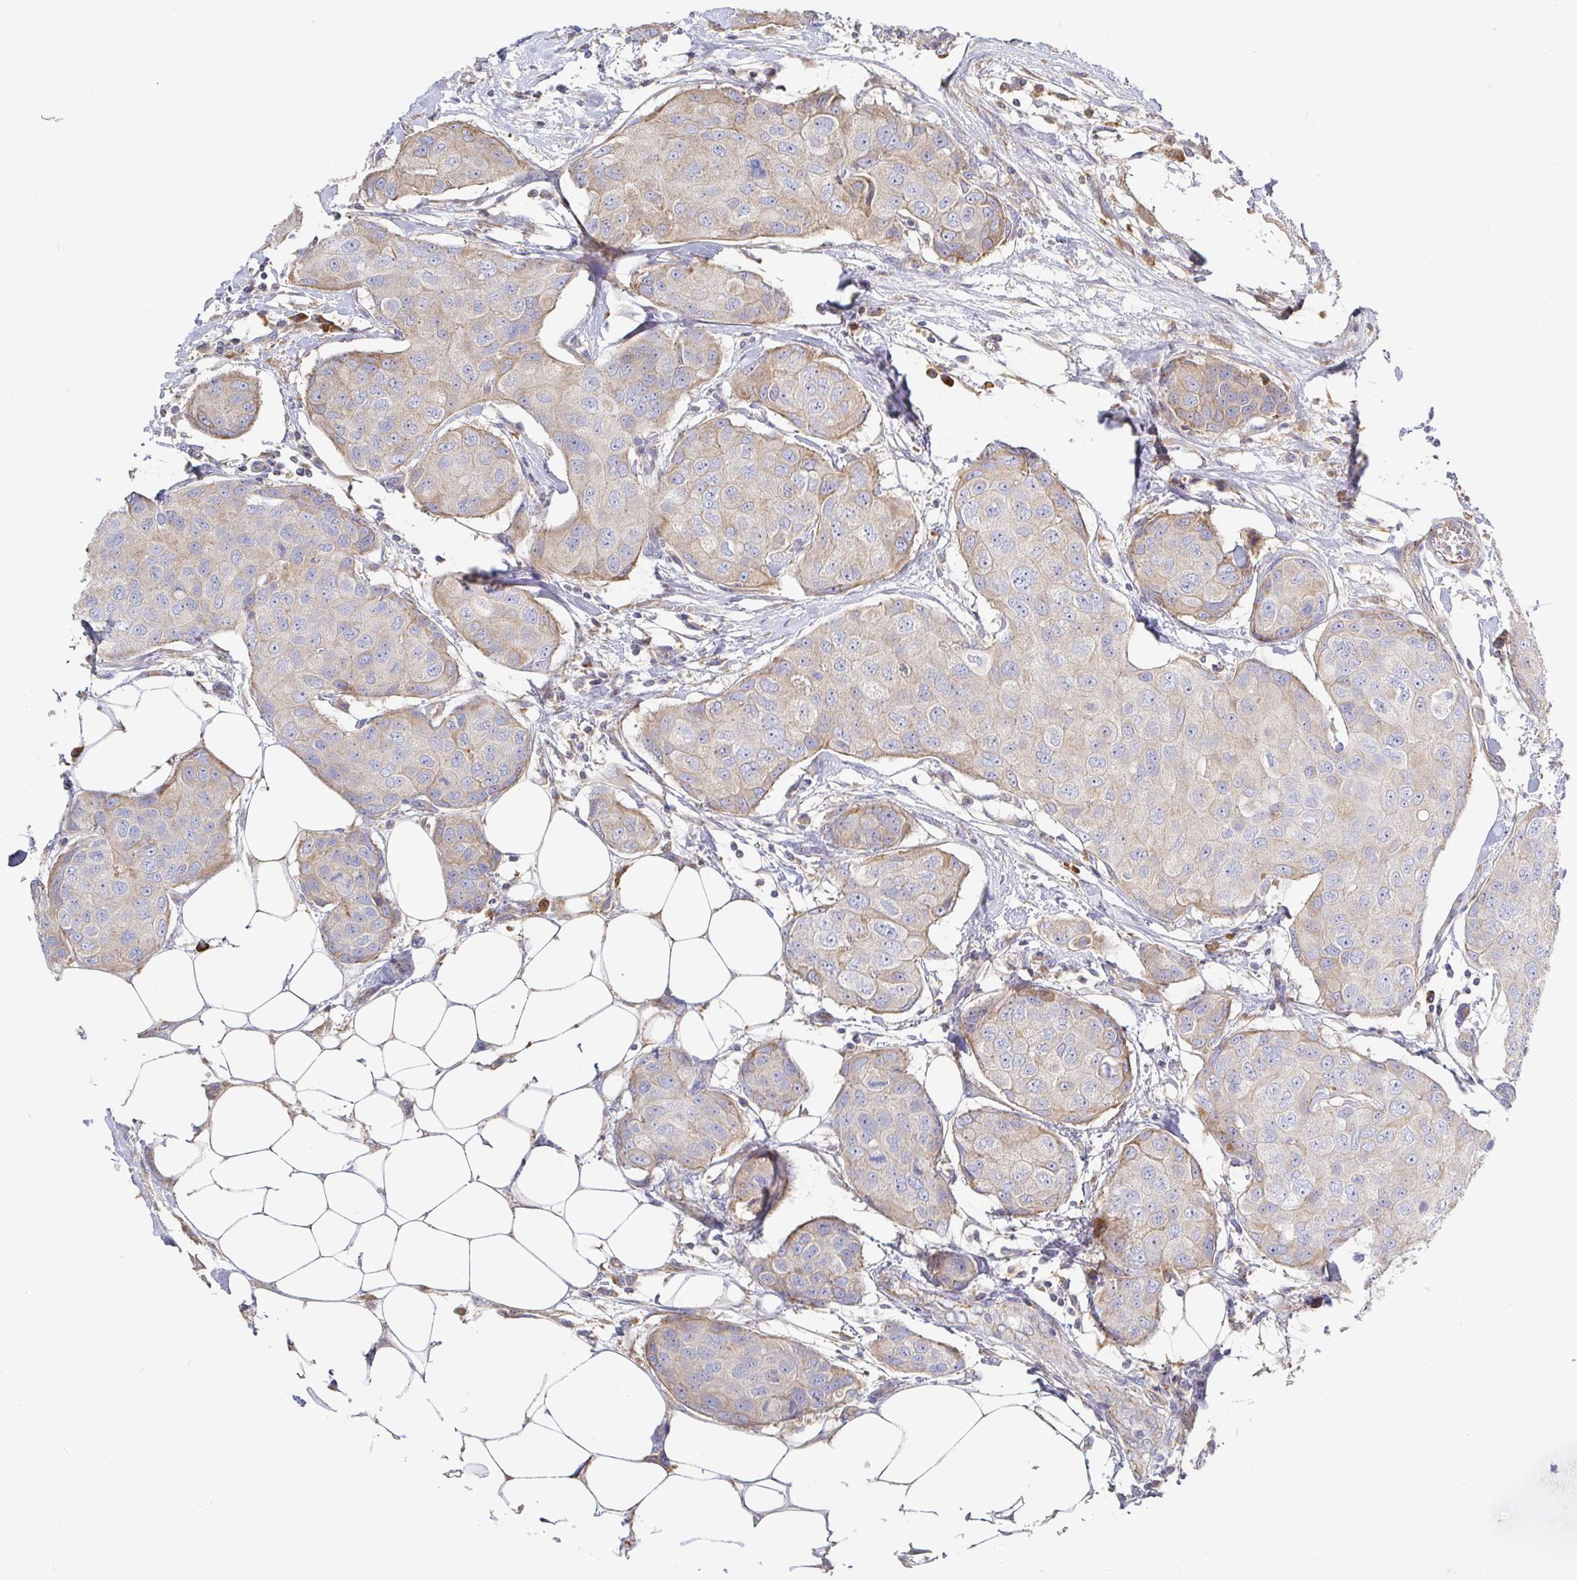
{"staining": {"intensity": "weak", "quantity": "25%-75%", "location": "cytoplasmic/membranous"}, "tissue": "breast cancer", "cell_type": "Tumor cells", "image_type": "cancer", "snomed": [{"axis": "morphology", "description": "Duct carcinoma"}, {"axis": "topography", "description": "Breast"}, {"axis": "topography", "description": "Lymph node"}], "caption": "IHC of breast cancer (intraductal carcinoma) displays low levels of weak cytoplasmic/membranous positivity in approximately 25%-75% of tumor cells.", "gene": "IRAK2", "patient": {"sex": "female", "age": 80}}